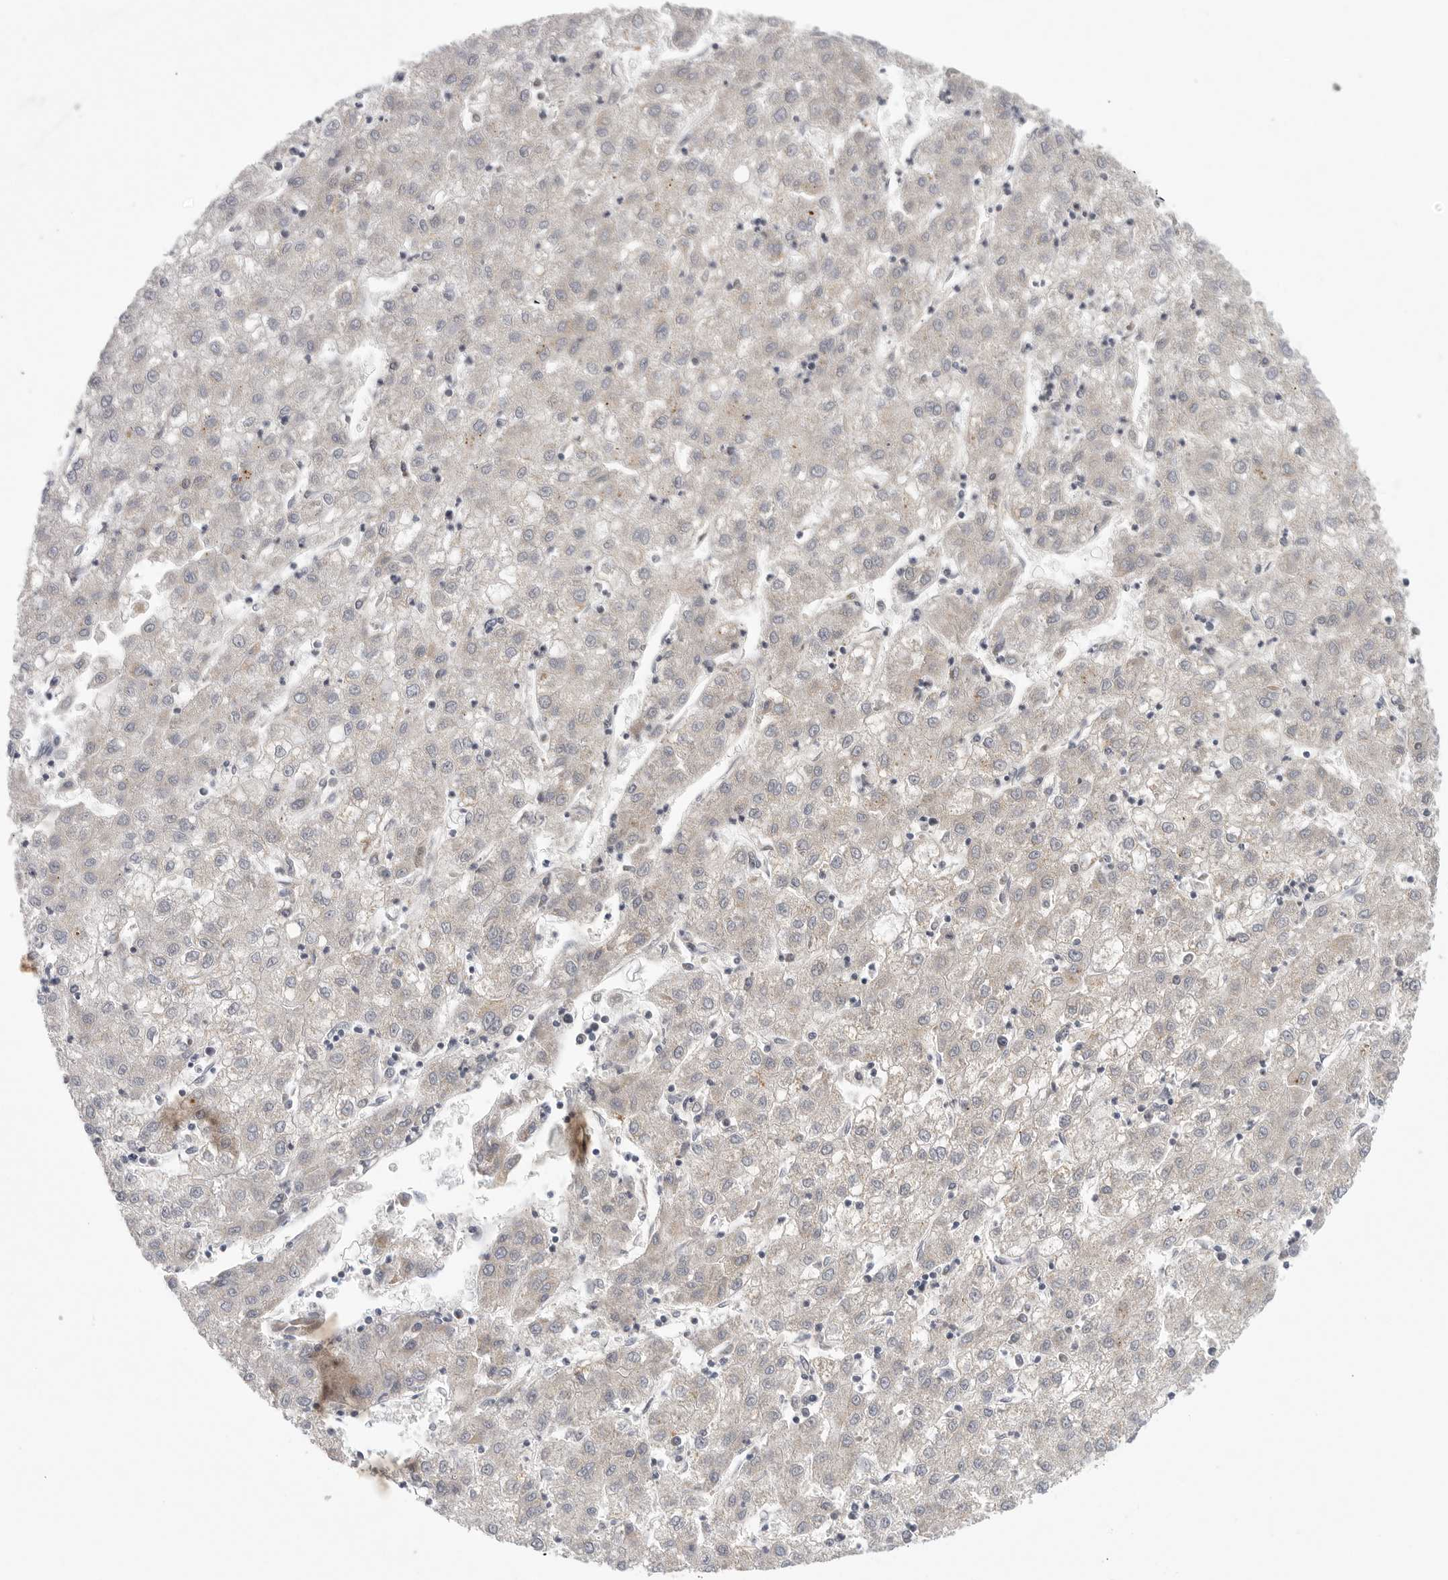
{"staining": {"intensity": "weak", "quantity": "<25%", "location": "cytoplasmic/membranous"}, "tissue": "liver cancer", "cell_type": "Tumor cells", "image_type": "cancer", "snomed": [{"axis": "morphology", "description": "Carcinoma, Hepatocellular, NOS"}, {"axis": "topography", "description": "Liver"}], "caption": "Liver cancer (hepatocellular carcinoma) was stained to show a protein in brown. There is no significant expression in tumor cells. (Brightfield microscopy of DAB (3,3'-diaminobenzidine) IHC at high magnification).", "gene": "NECTIN1", "patient": {"sex": "male", "age": 72}}